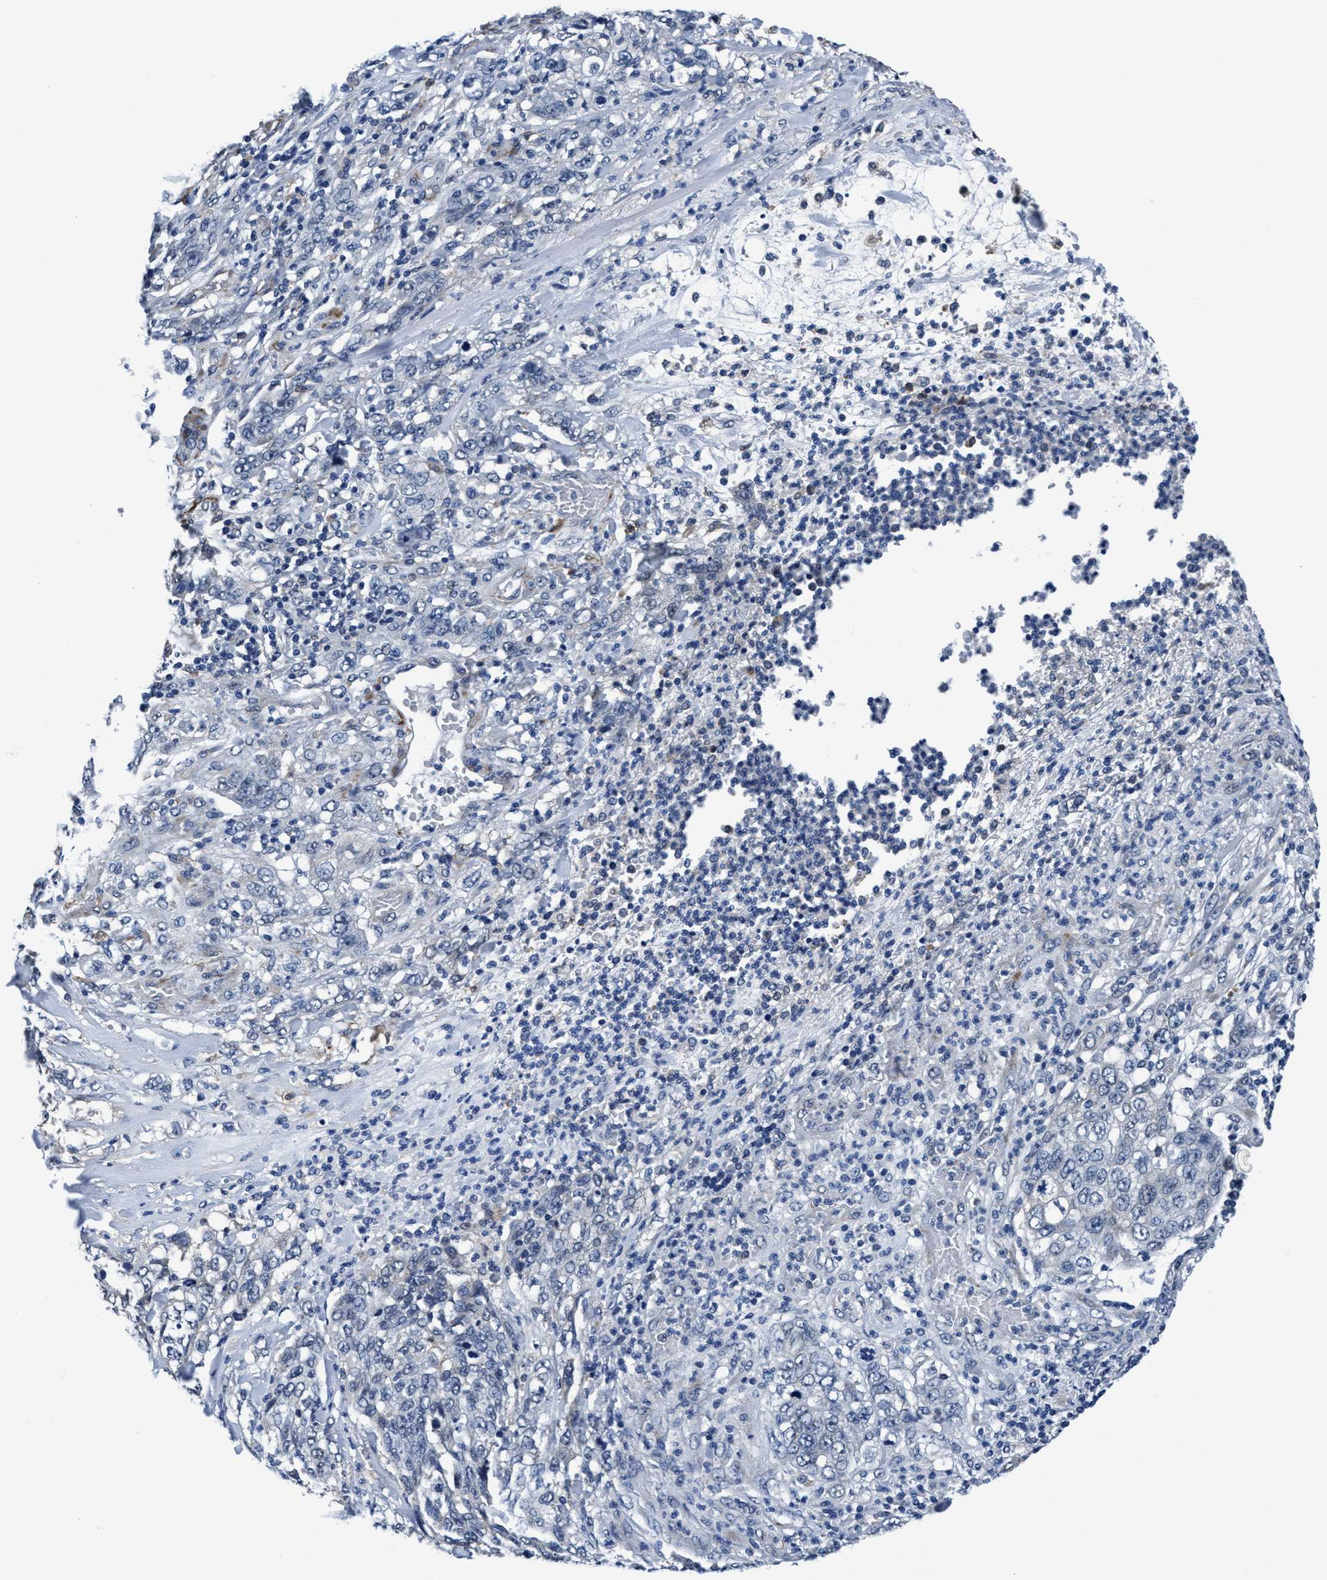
{"staining": {"intensity": "negative", "quantity": "none", "location": "none"}, "tissue": "stomach cancer", "cell_type": "Tumor cells", "image_type": "cancer", "snomed": [{"axis": "morphology", "description": "Adenocarcinoma, NOS"}, {"axis": "topography", "description": "Stomach"}], "caption": "IHC of human stomach cancer reveals no expression in tumor cells.", "gene": "TMEM94", "patient": {"sex": "male", "age": 48}}